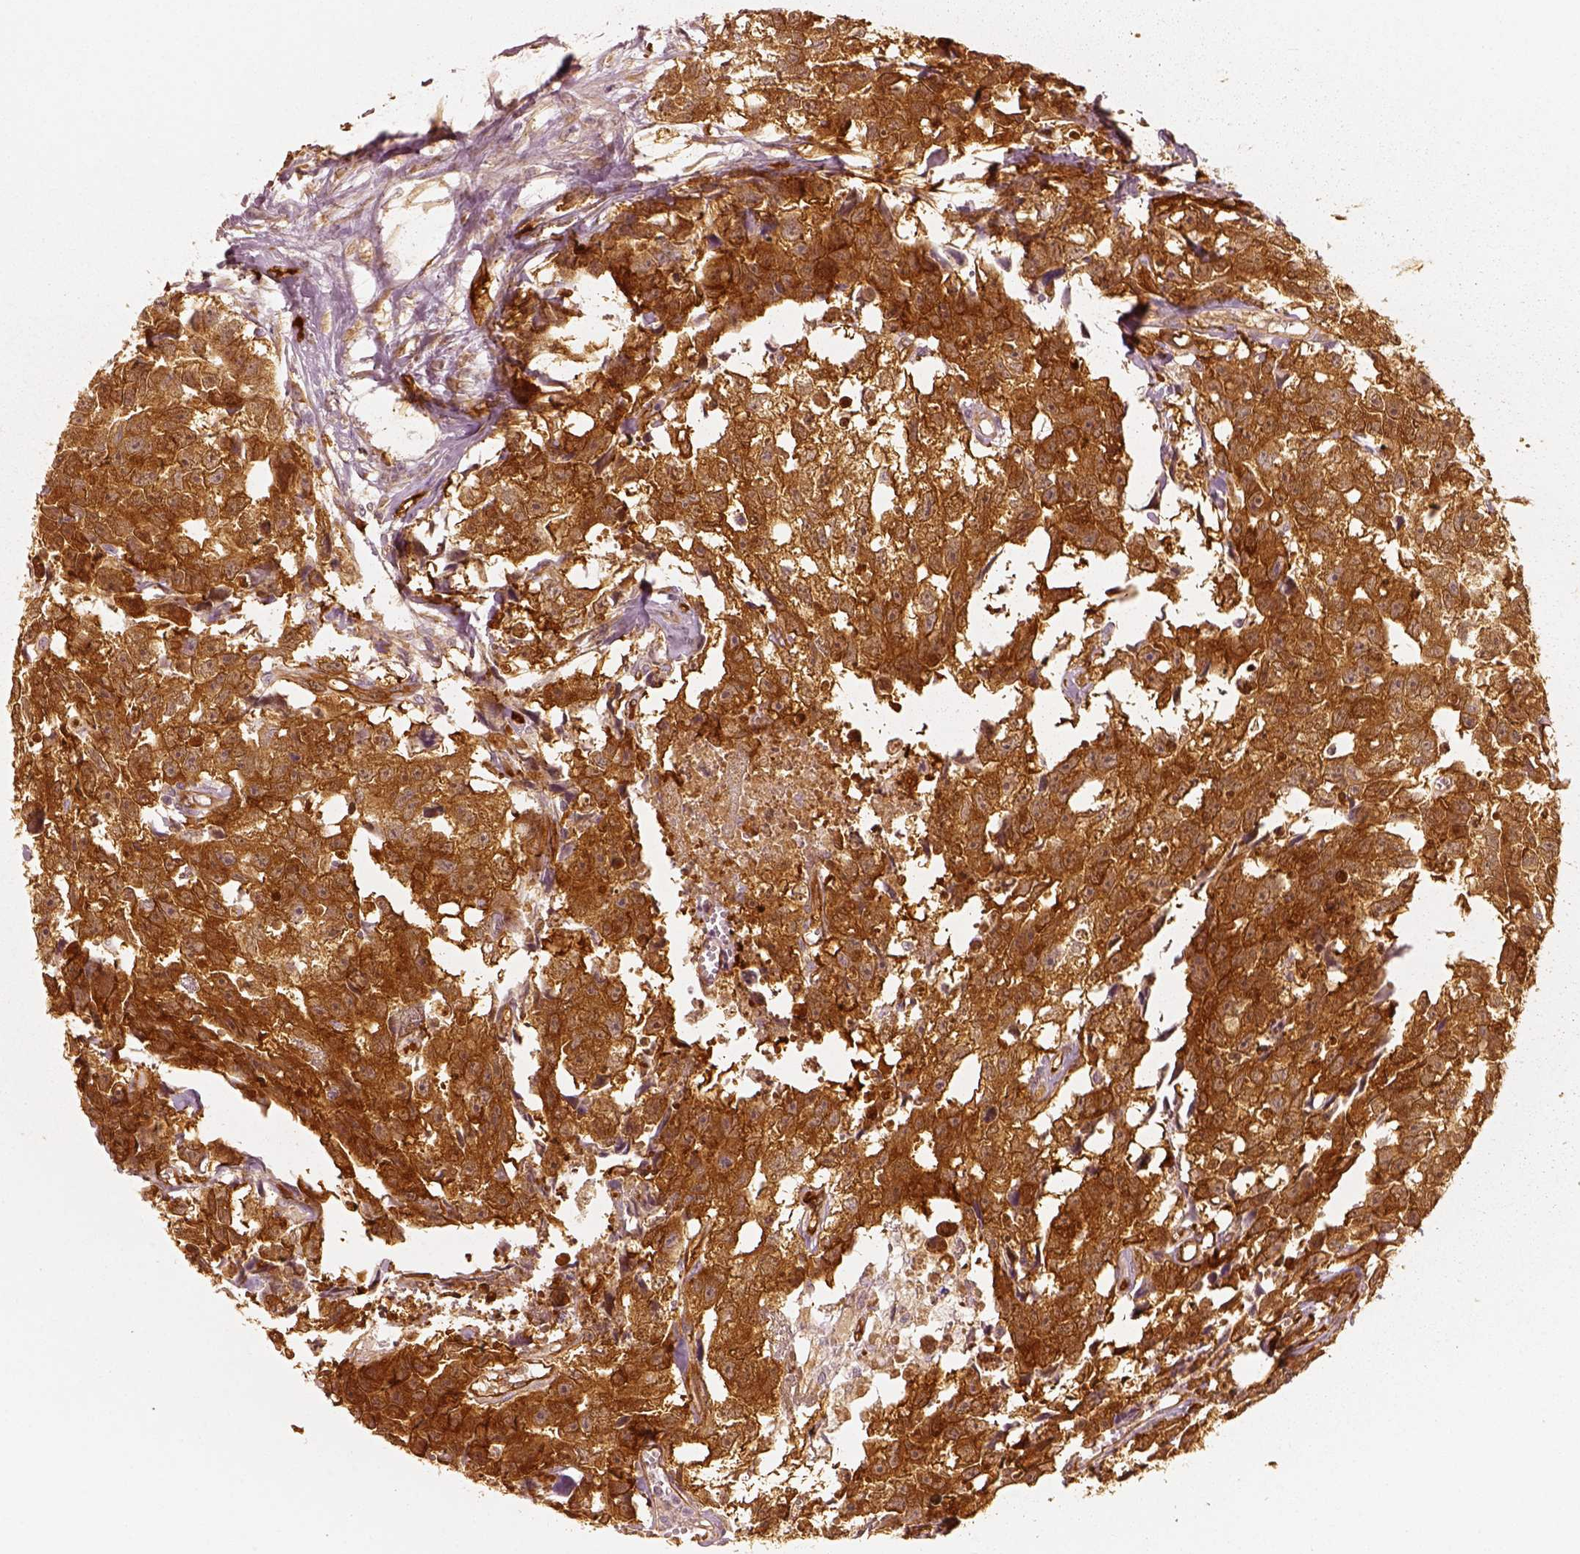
{"staining": {"intensity": "strong", "quantity": ">75%", "location": "cytoplasmic/membranous"}, "tissue": "testis cancer", "cell_type": "Tumor cells", "image_type": "cancer", "snomed": [{"axis": "morphology", "description": "Carcinoma, Embryonal, NOS"}, {"axis": "morphology", "description": "Teratoma, malignant, NOS"}, {"axis": "topography", "description": "Testis"}], "caption": "Strong cytoplasmic/membranous expression is present in about >75% of tumor cells in teratoma (malignant) (testis). (Stains: DAB (3,3'-diaminobenzidine) in brown, nuclei in blue, Microscopy: brightfield microscopy at high magnification).", "gene": "FSCN1", "patient": {"sex": "male", "age": 44}}